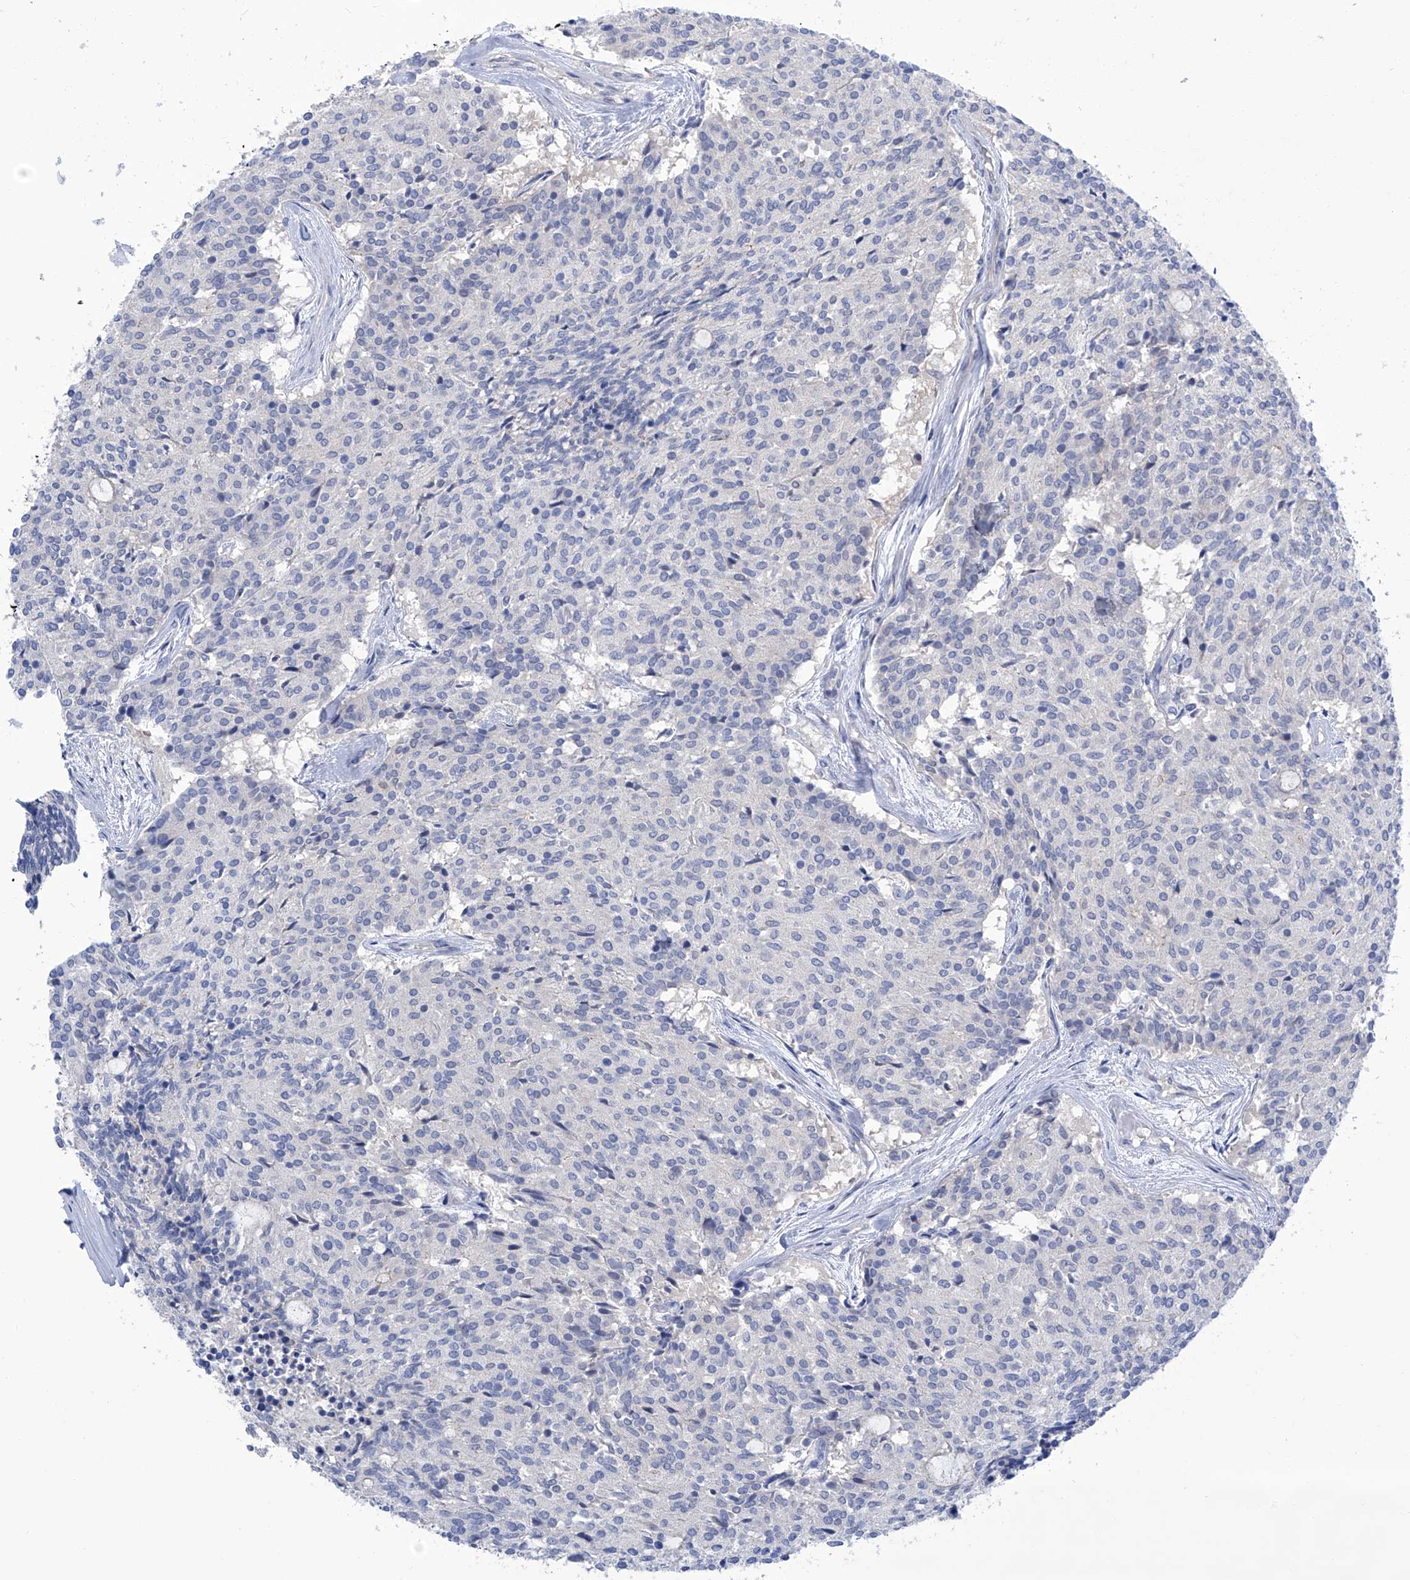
{"staining": {"intensity": "negative", "quantity": "none", "location": "none"}, "tissue": "carcinoid", "cell_type": "Tumor cells", "image_type": "cancer", "snomed": [{"axis": "morphology", "description": "Carcinoid, malignant, NOS"}, {"axis": "topography", "description": "Pancreas"}], "caption": "Human carcinoid stained for a protein using immunohistochemistry displays no expression in tumor cells.", "gene": "PGM3", "patient": {"sex": "female", "age": 54}}